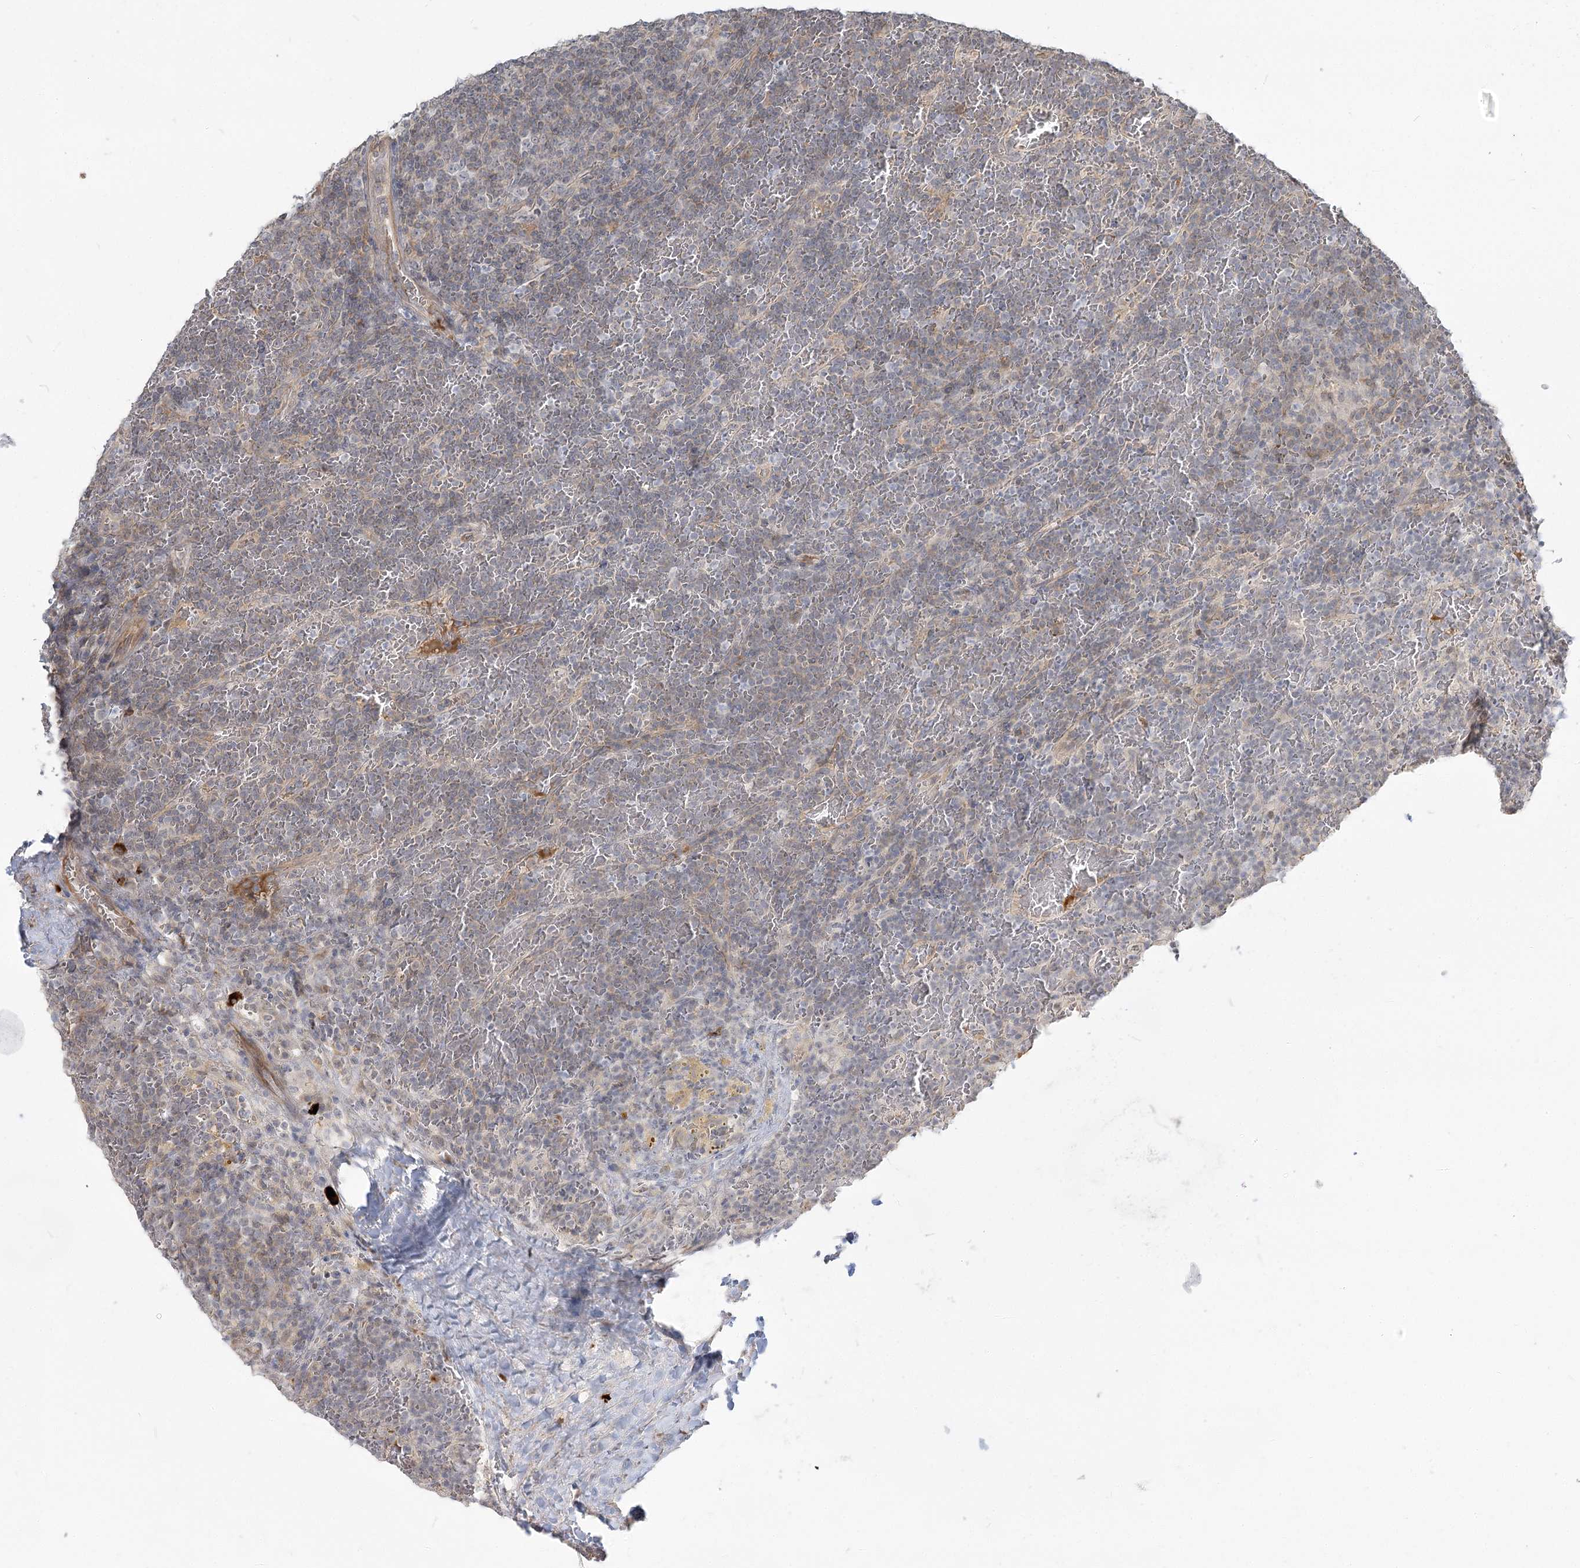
{"staining": {"intensity": "negative", "quantity": "none", "location": "none"}, "tissue": "lymphoma", "cell_type": "Tumor cells", "image_type": "cancer", "snomed": [{"axis": "morphology", "description": "Malignant lymphoma, non-Hodgkin's type, Low grade"}, {"axis": "topography", "description": "Spleen"}], "caption": "The image exhibits no staining of tumor cells in lymphoma. Nuclei are stained in blue.", "gene": "GUCY2C", "patient": {"sex": "female", "age": 19}}